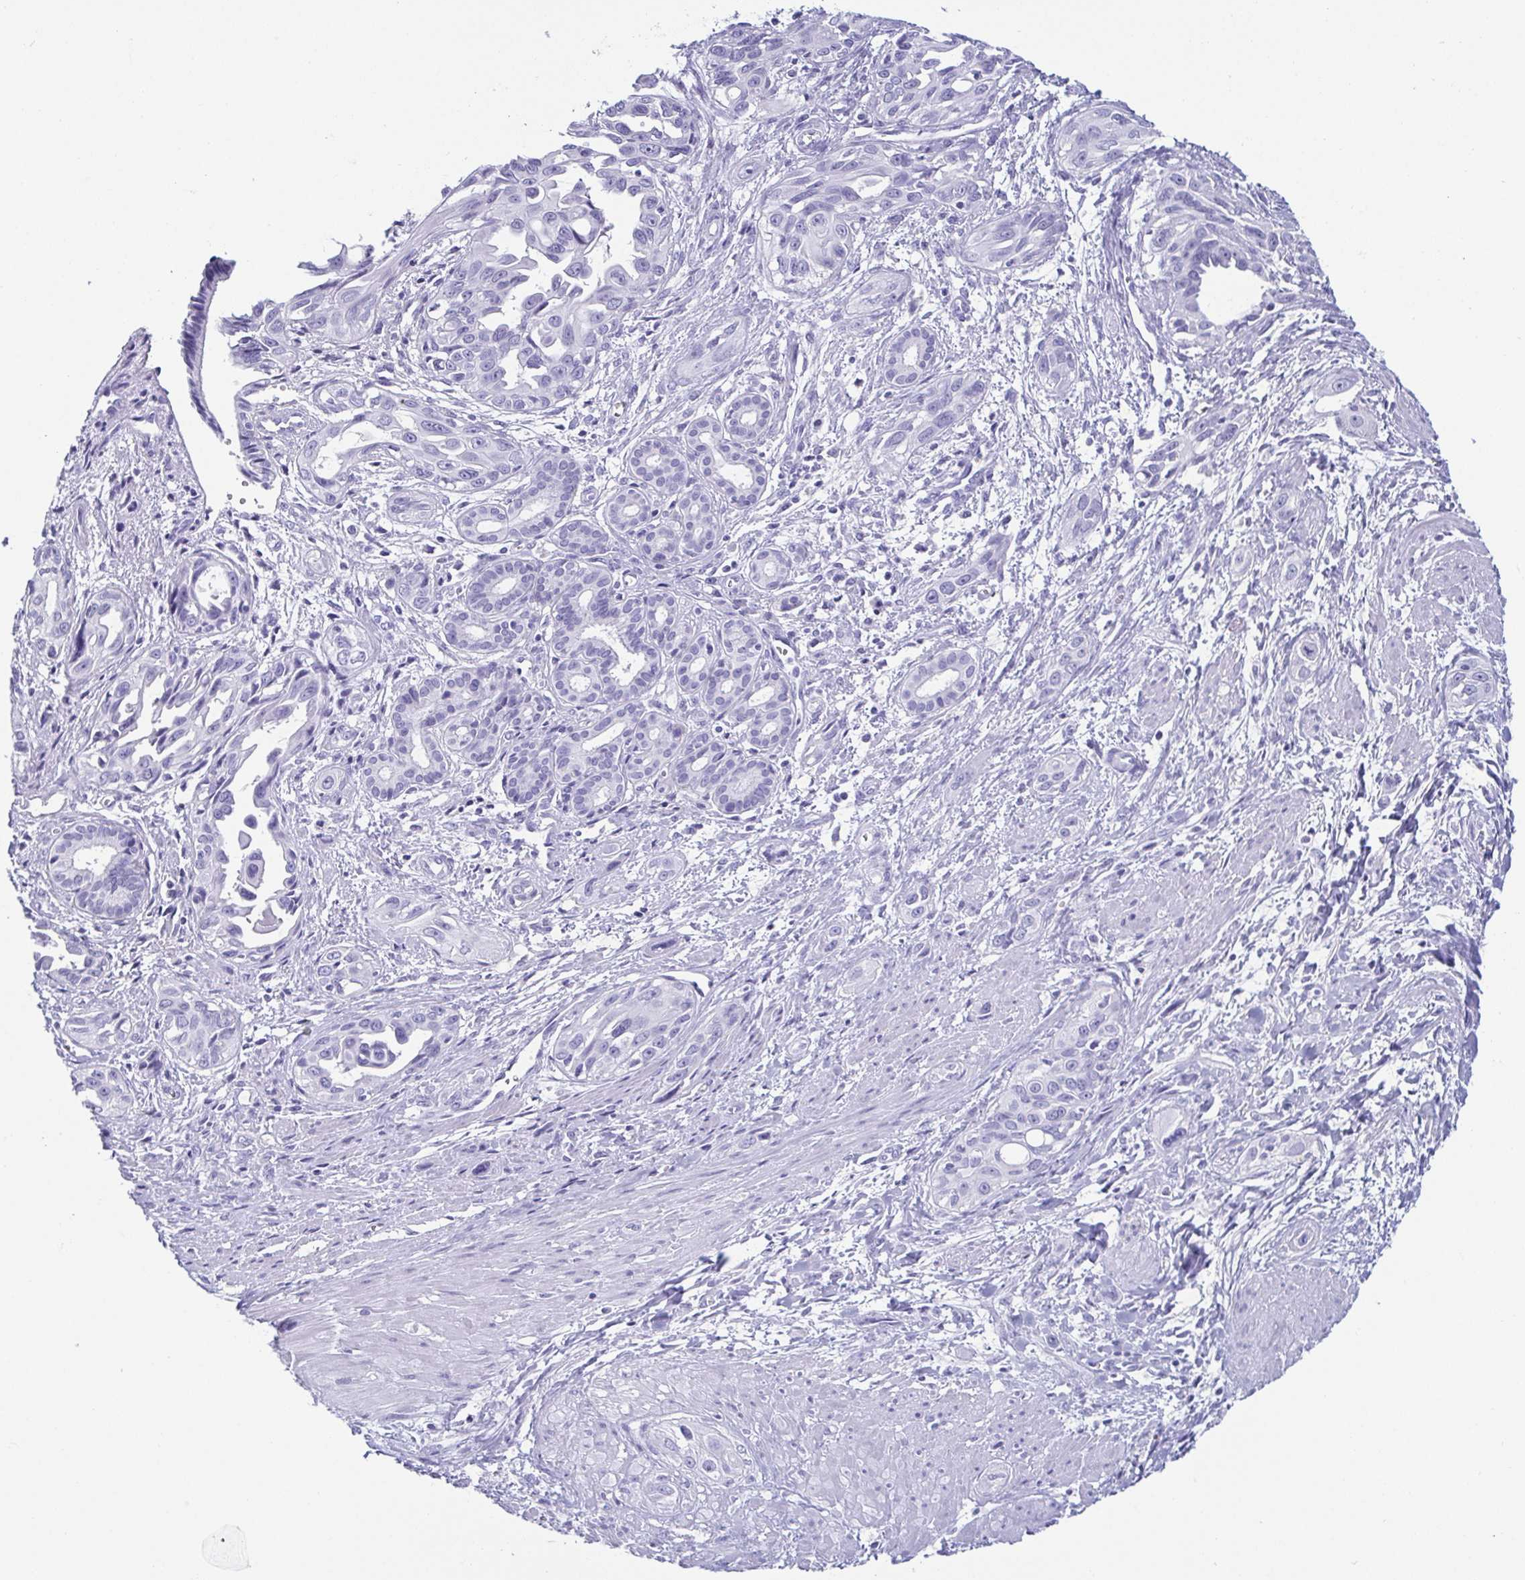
{"staining": {"intensity": "negative", "quantity": "none", "location": "none"}, "tissue": "pancreatic cancer", "cell_type": "Tumor cells", "image_type": "cancer", "snomed": [{"axis": "morphology", "description": "Adenocarcinoma, NOS"}, {"axis": "topography", "description": "Pancreas"}], "caption": "This is an immunohistochemistry micrograph of pancreatic cancer (adenocarcinoma). There is no staining in tumor cells.", "gene": "CD164L2", "patient": {"sex": "female", "age": 55}}